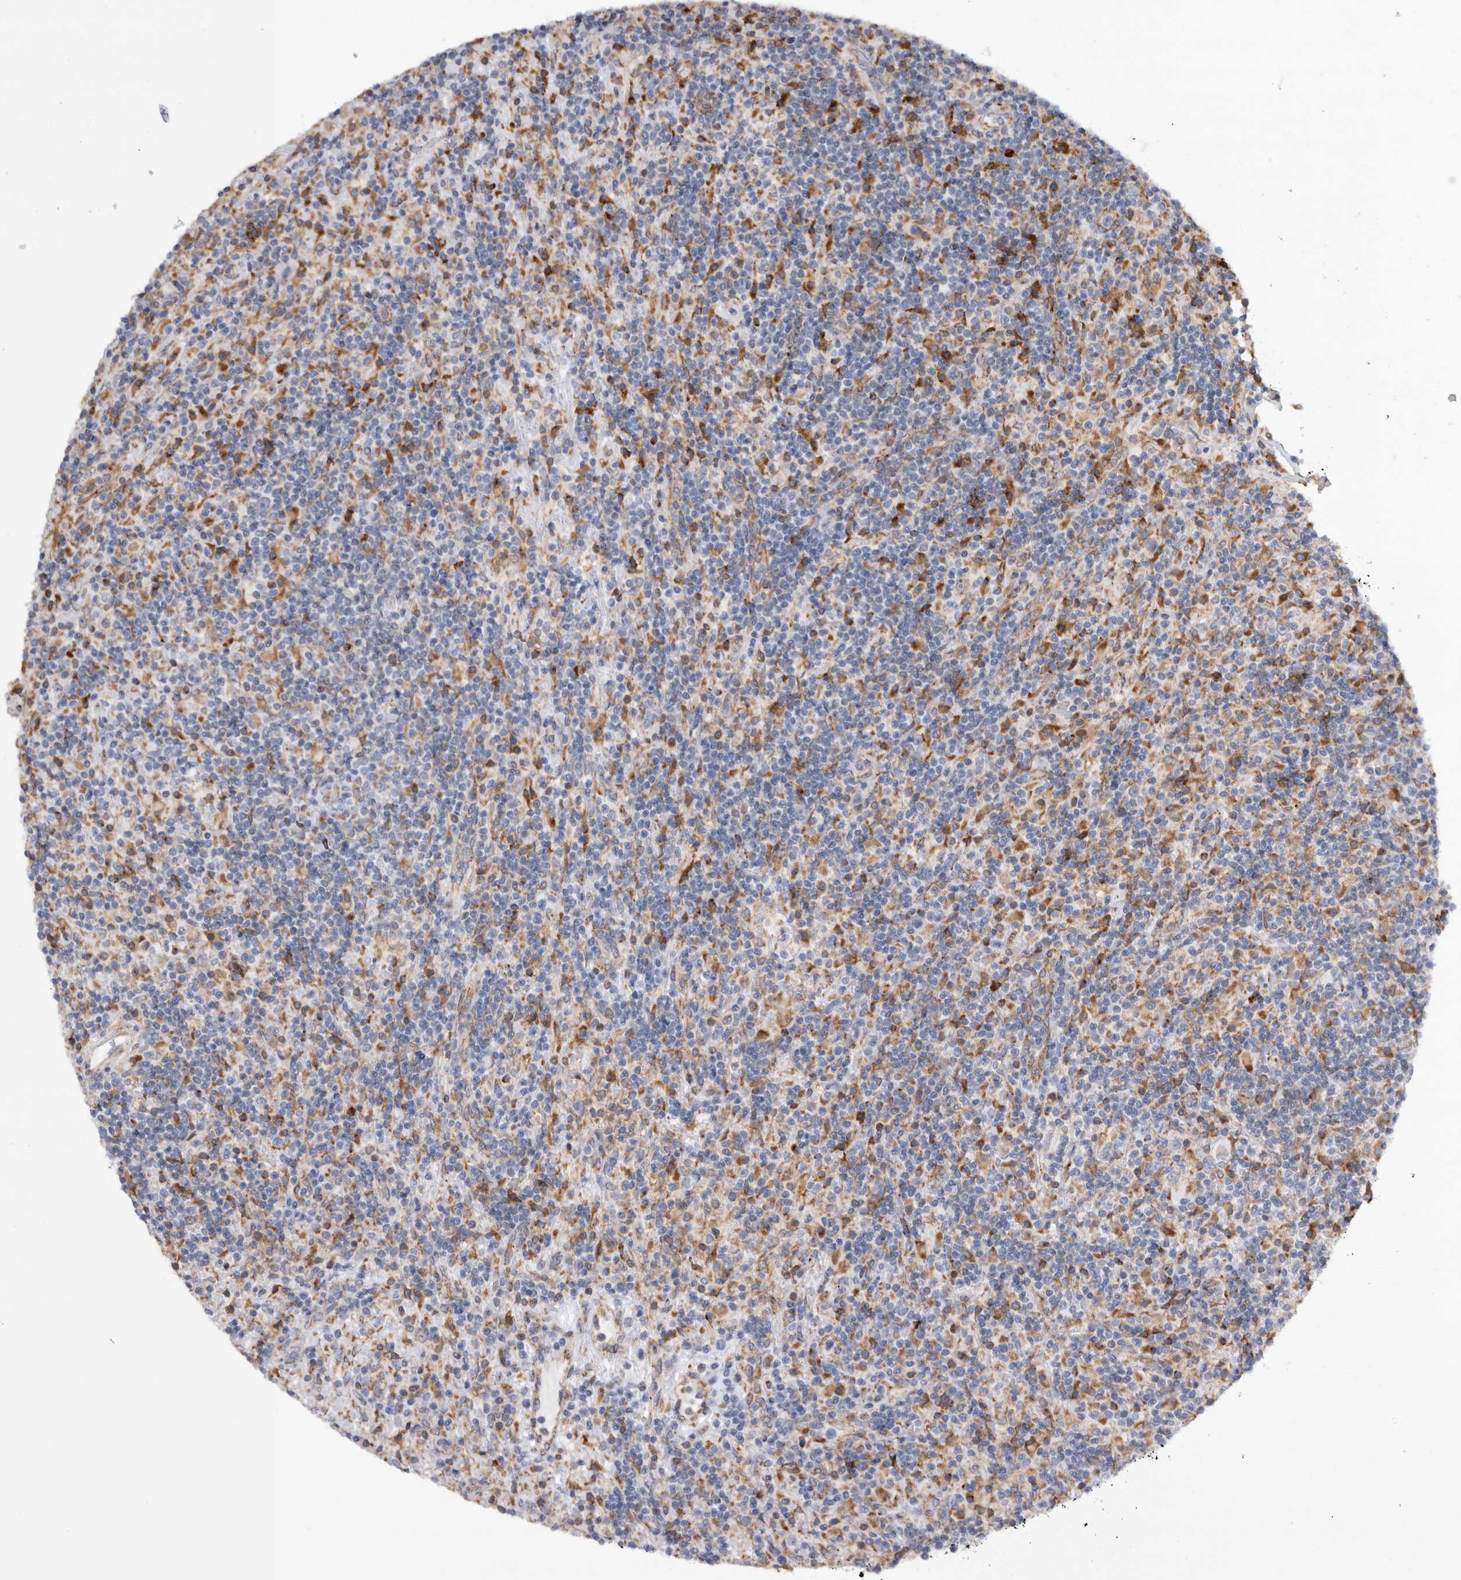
{"staining": {"intensity": "negative", "quantity": "none", "location": "none"}, "tissue": "lymphoma", "cell_type": "Tumor cells", "image_type": "cancer", "snomed": [{"axis": "morphology", "description": "Hodgkin's disease, NOS"}, {"axis": "topography", "description": "Lymph node"}], "caption": "Immunohistochemical staining of lymphoma demonstrates no significant staining in tumor cells. Brightfield microscopy of IHC stained with DAB (brown) and hematoxylin (blue), captured at high magnification.", "gene": "GANAB", "patient": {"sex": "male", "age": 70}}